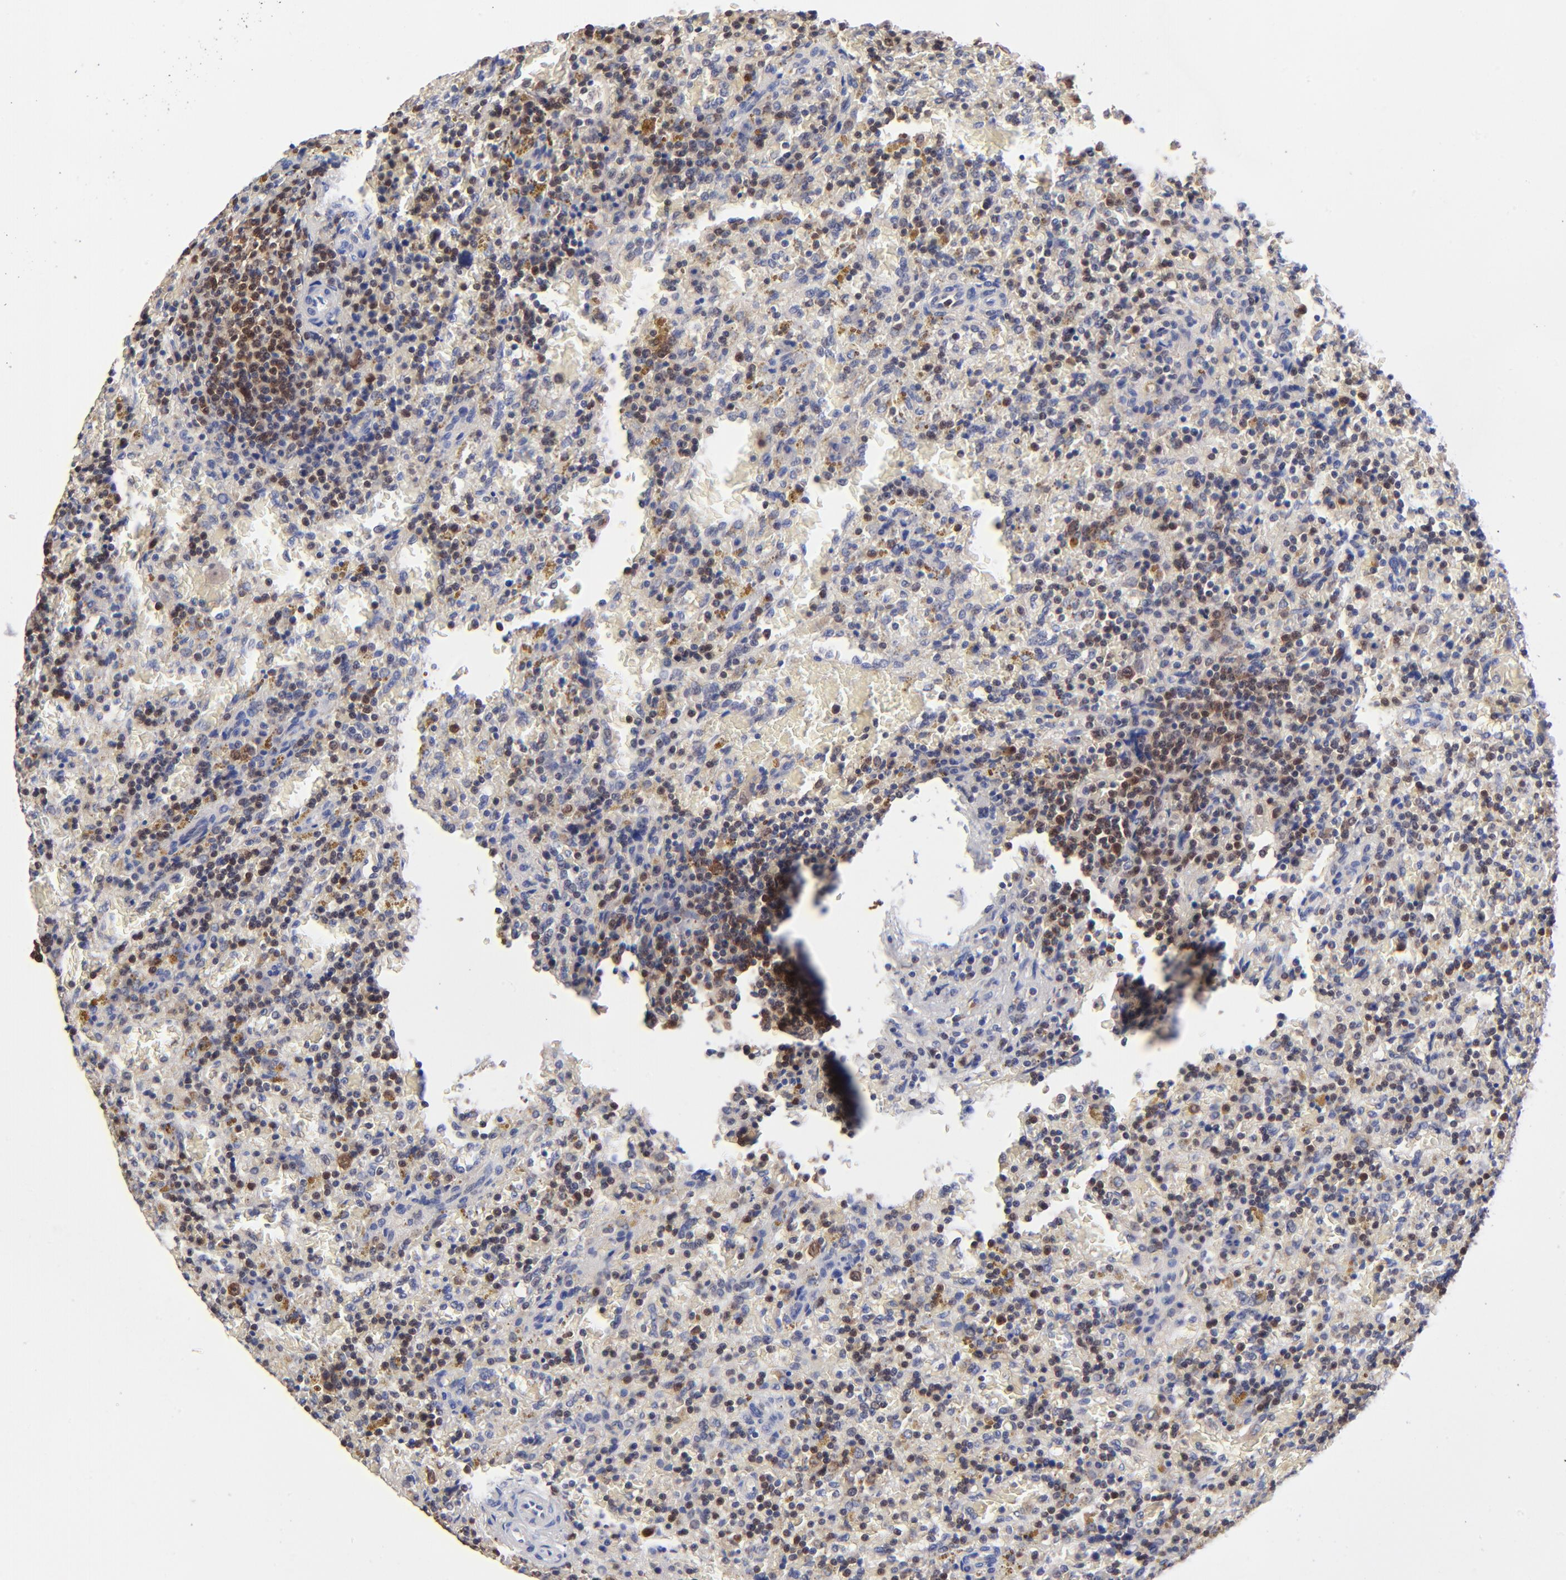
{"staining": {"intensity": "moderate", "quantity": "<25%", "location": "cytoplasmic/membranous,nuclear"}, "tissue": "lymphoma", "cell_type": "Tumor cells", "image_type": "cancer", "snomed": [{"axis": "morphology", "description": "Malignant lymphoma, non-Hodgkin's type, Low grade"}, {"axis": "topography", "description": "Spleen"}], "caption": "Protein staining of low-grade malignant lymphoma, non-Hodgkin's type tissue reveals moderate cytoplasmic/membranous and nuclear expression in about <25% of tumor cells.", "gene": "DCTPP1", "patient": {"sex": "female", "age": 65}}